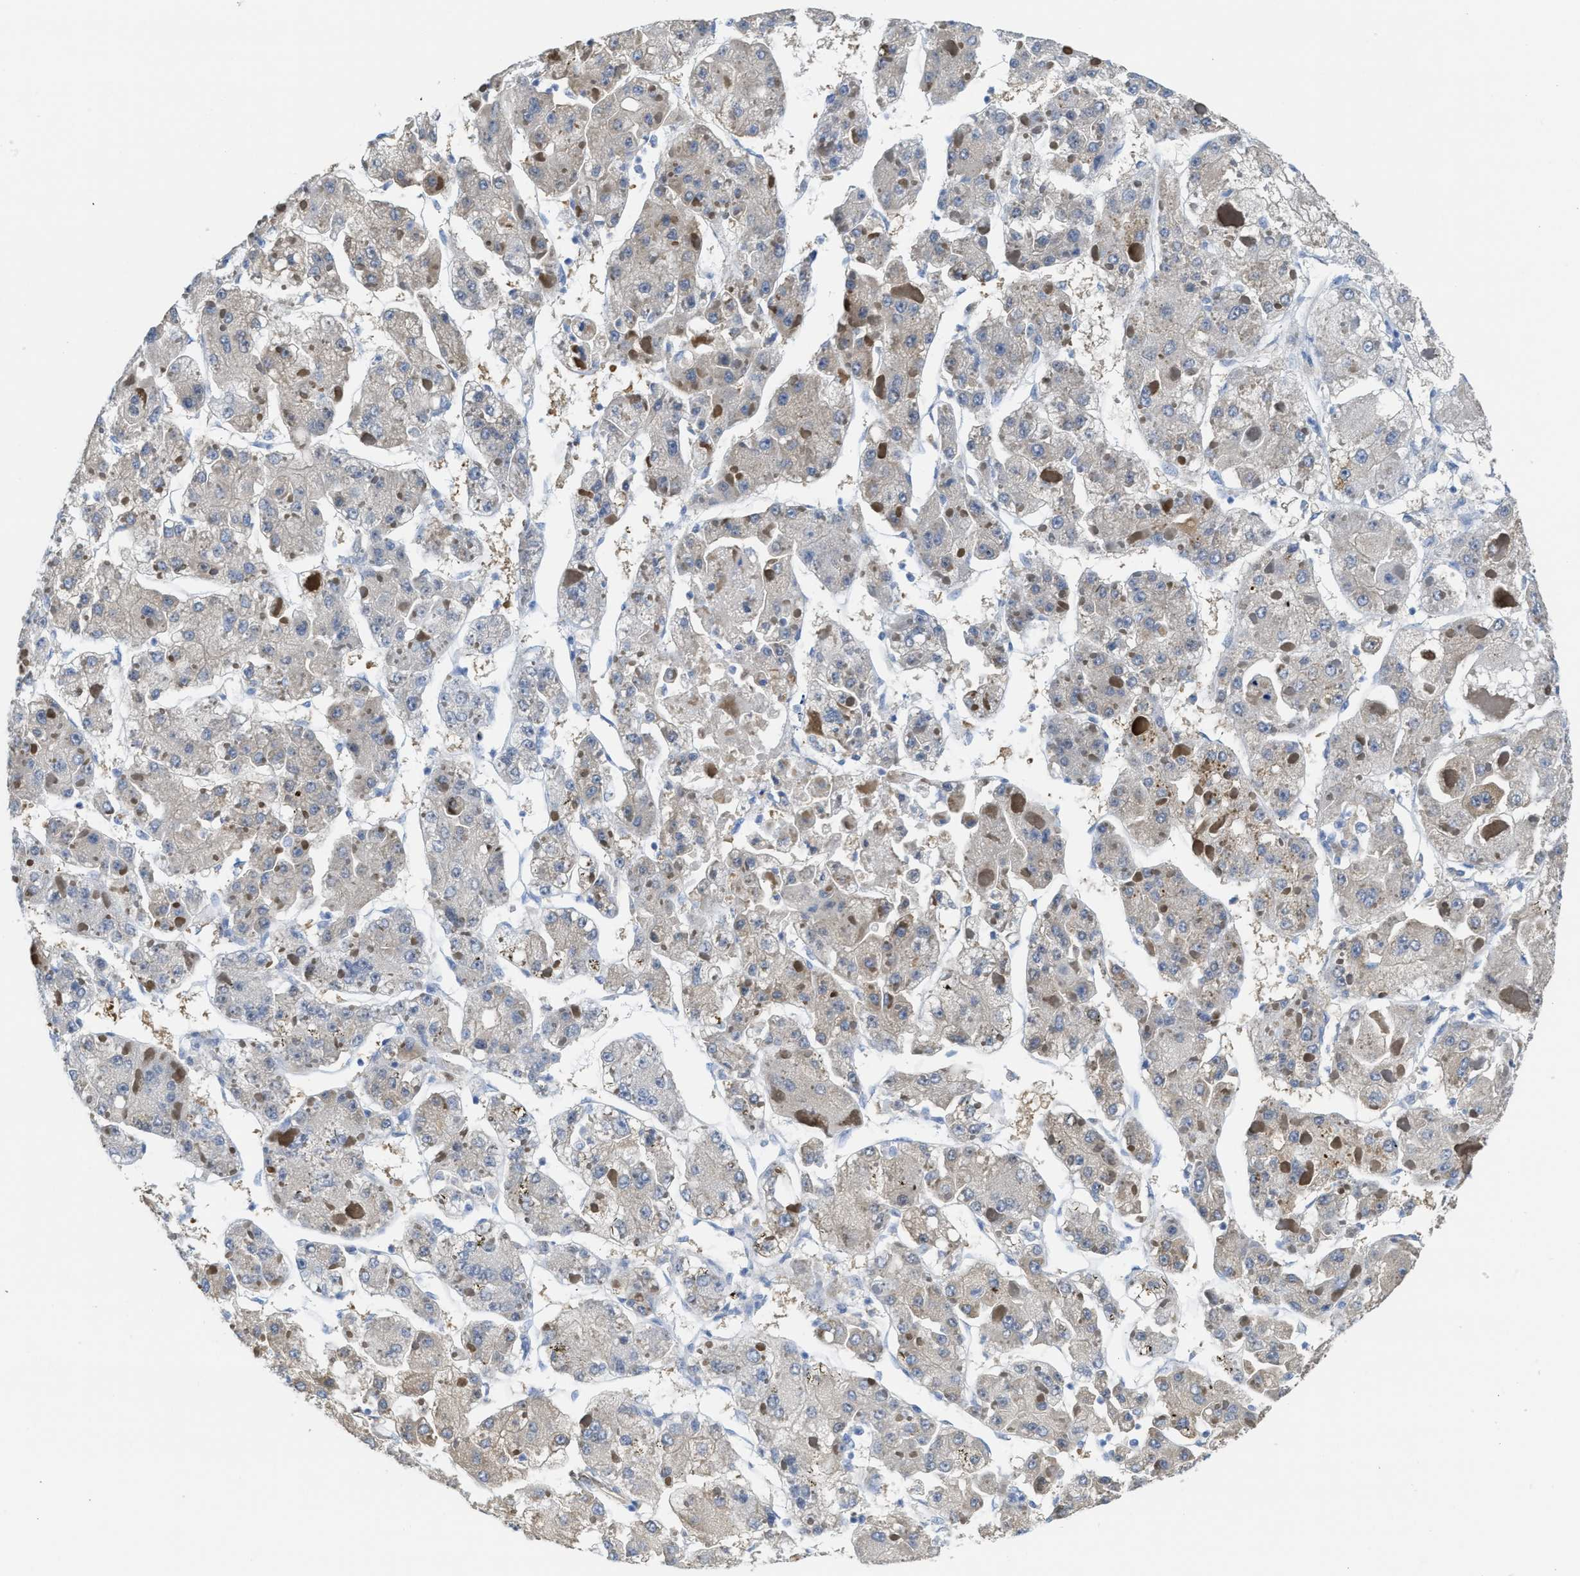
{"staining": {"intensity": "negative", "quantity": "none", "location": "none"}, "tissue": "liver cancer", "cell_type": "Tumor cells", "image_type": "cancer", "snomed": [{"axis": "morphology", "description": "Carcinoma, Hepatocellular, NOS"}, {"axis": "topography", "description": "Liver"}], "caption": "High power microscopy micrograph of an IHC micrograph of liver cancer, revealing no significant staining in tumor cells. The staining is performed using DAB brown chromogen with nuclei counter-stained in using hematoxylin.", "gene": "ASS1", "patient": {"sex": "female", "age": 73}}